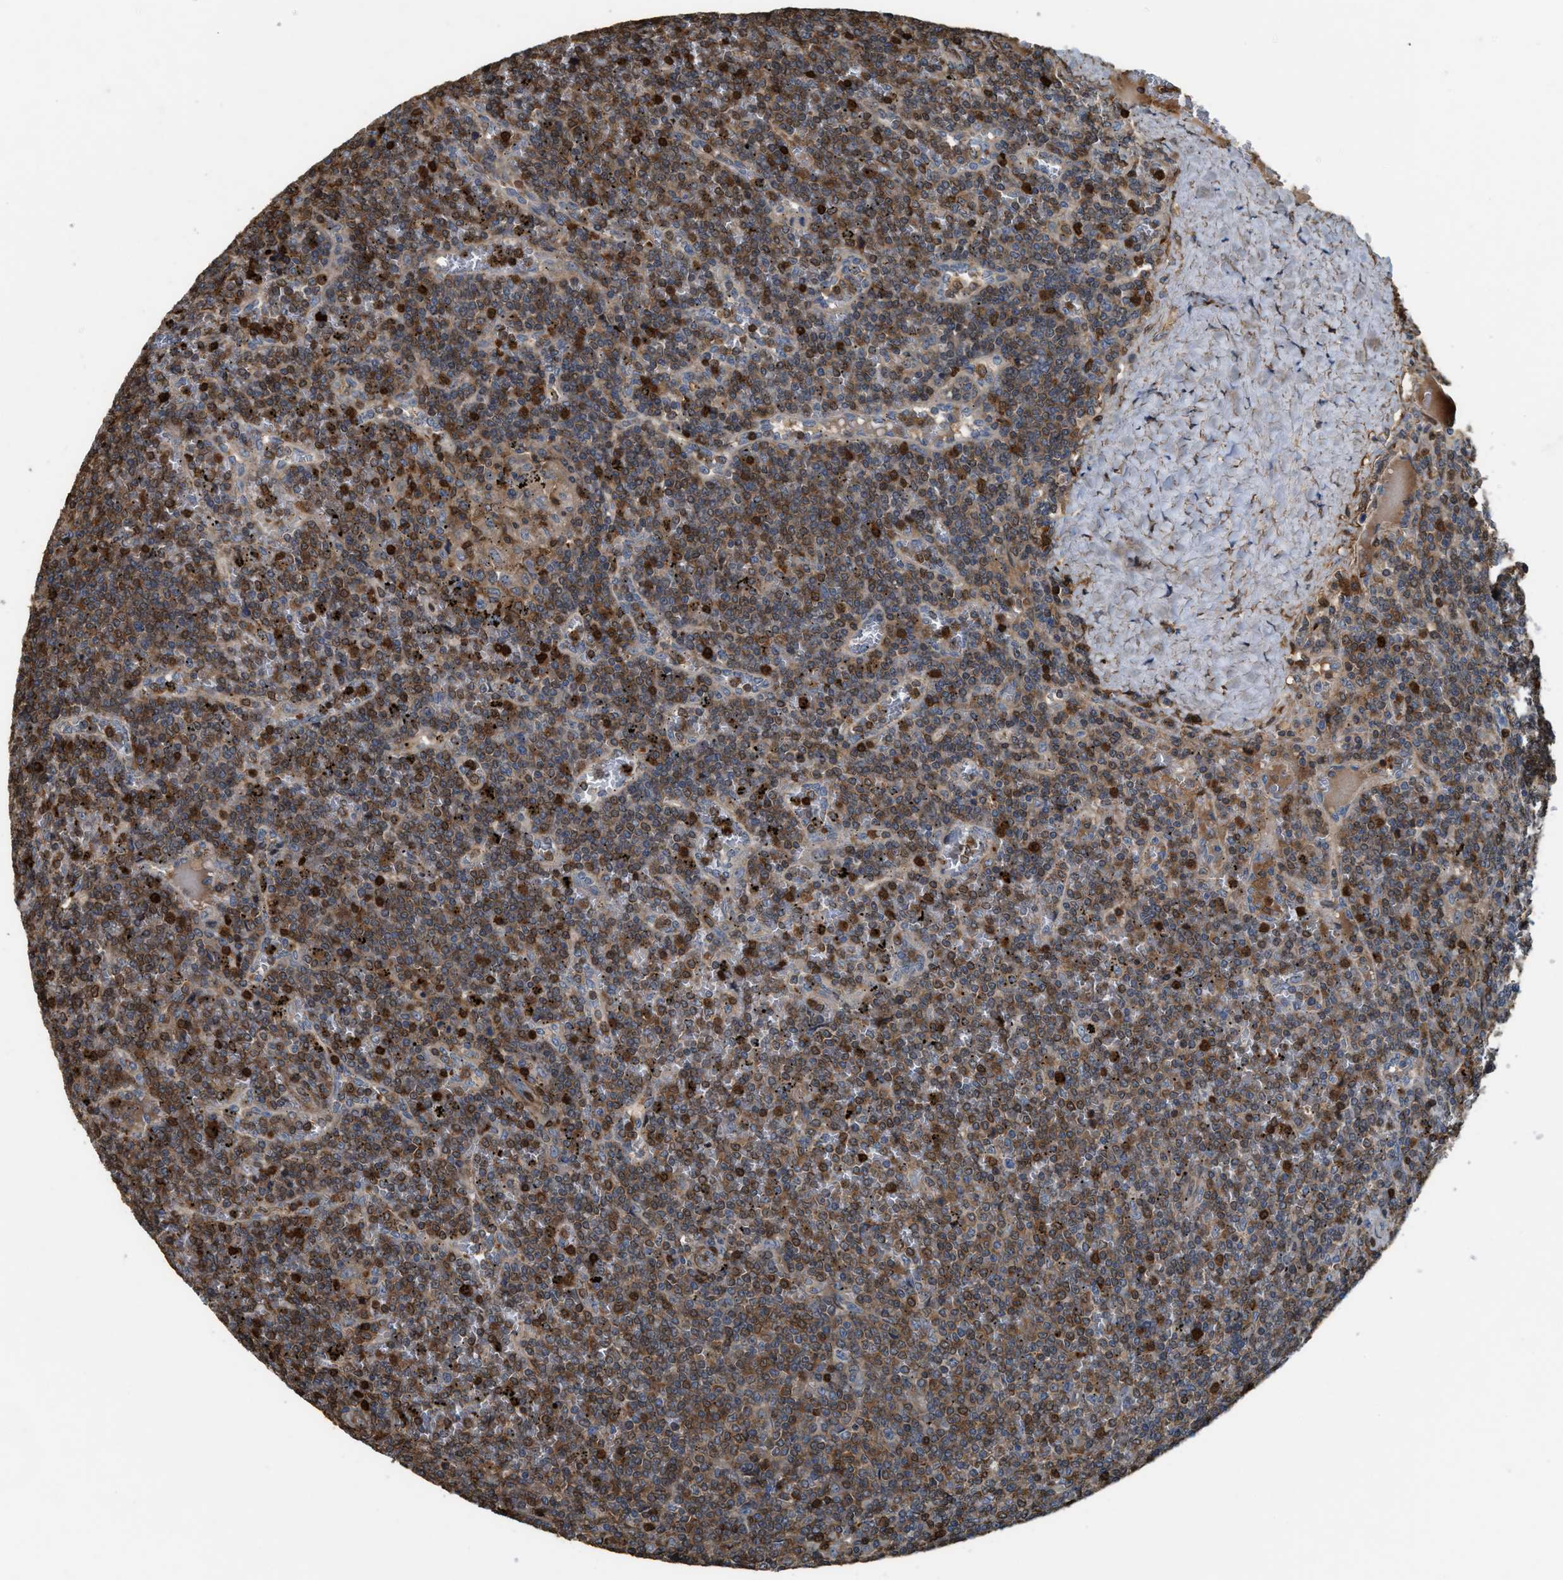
{"staining": {"intensity": "moderate", "quantity": "<25%", "location": "cytoplasmic/membranous"}, "tissue": "lymphoma", "cell_type": "Tumor cells", "image_type": "cancer", "snomed": [{"axis": "morphology", "description": "Malignant lymphoma, non-Hodgkin's type, Low grade"}, {"axis": "topography", "description": "Spleen"}], "caption": "Protein expression analysis of lymphoma exhibits moderate cytoplasmic/membranous staining in approximately <25% of tumor cells. (Stains: DAB (3,3'-diaminobenzidine) in brown, nuclei in blue, Microscopy: brightfield microscopy at high magnification).", "gene": "SERPINB5", "patient": {"sex": "female", "age": 19}}